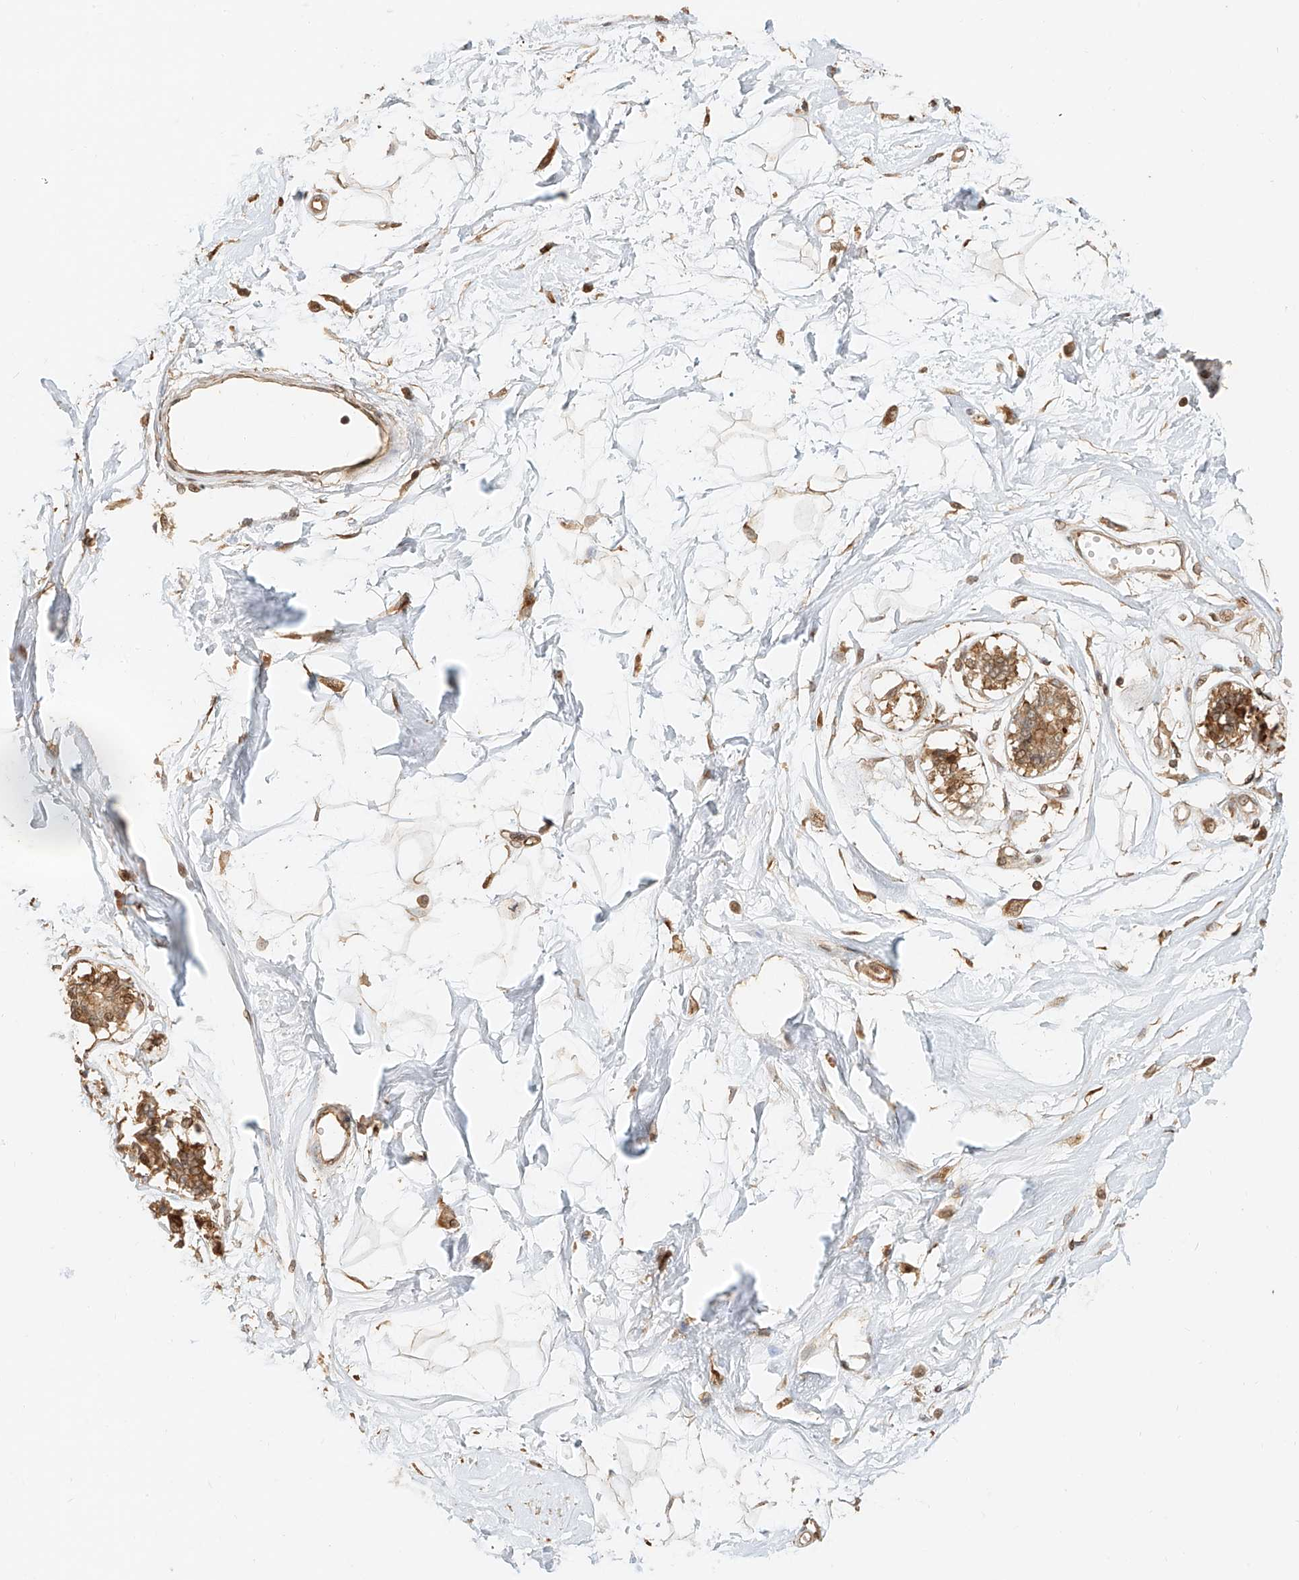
{"staining": {"intensity": "moderate", "quantity": ">75%", "location": "cytoplasmic/membranous"}, "tissue": "breast", "cell_type": "Adipocytes", "image_type": "normal", "snomed": [{"axis": "morphology", "description": "Normal tissue, NOS"}, {"axis": "topography", "description": "Breast"}], "caption": "Protein staining by immunohistochemistry reveals moderate cytoplasmic/membranous positivity in approximately >75% of adipocytes in normal breast. Nuclei are stained in blue.", "gene": "NAP1L1", "patient": {"sex": "female", "age": 45}}